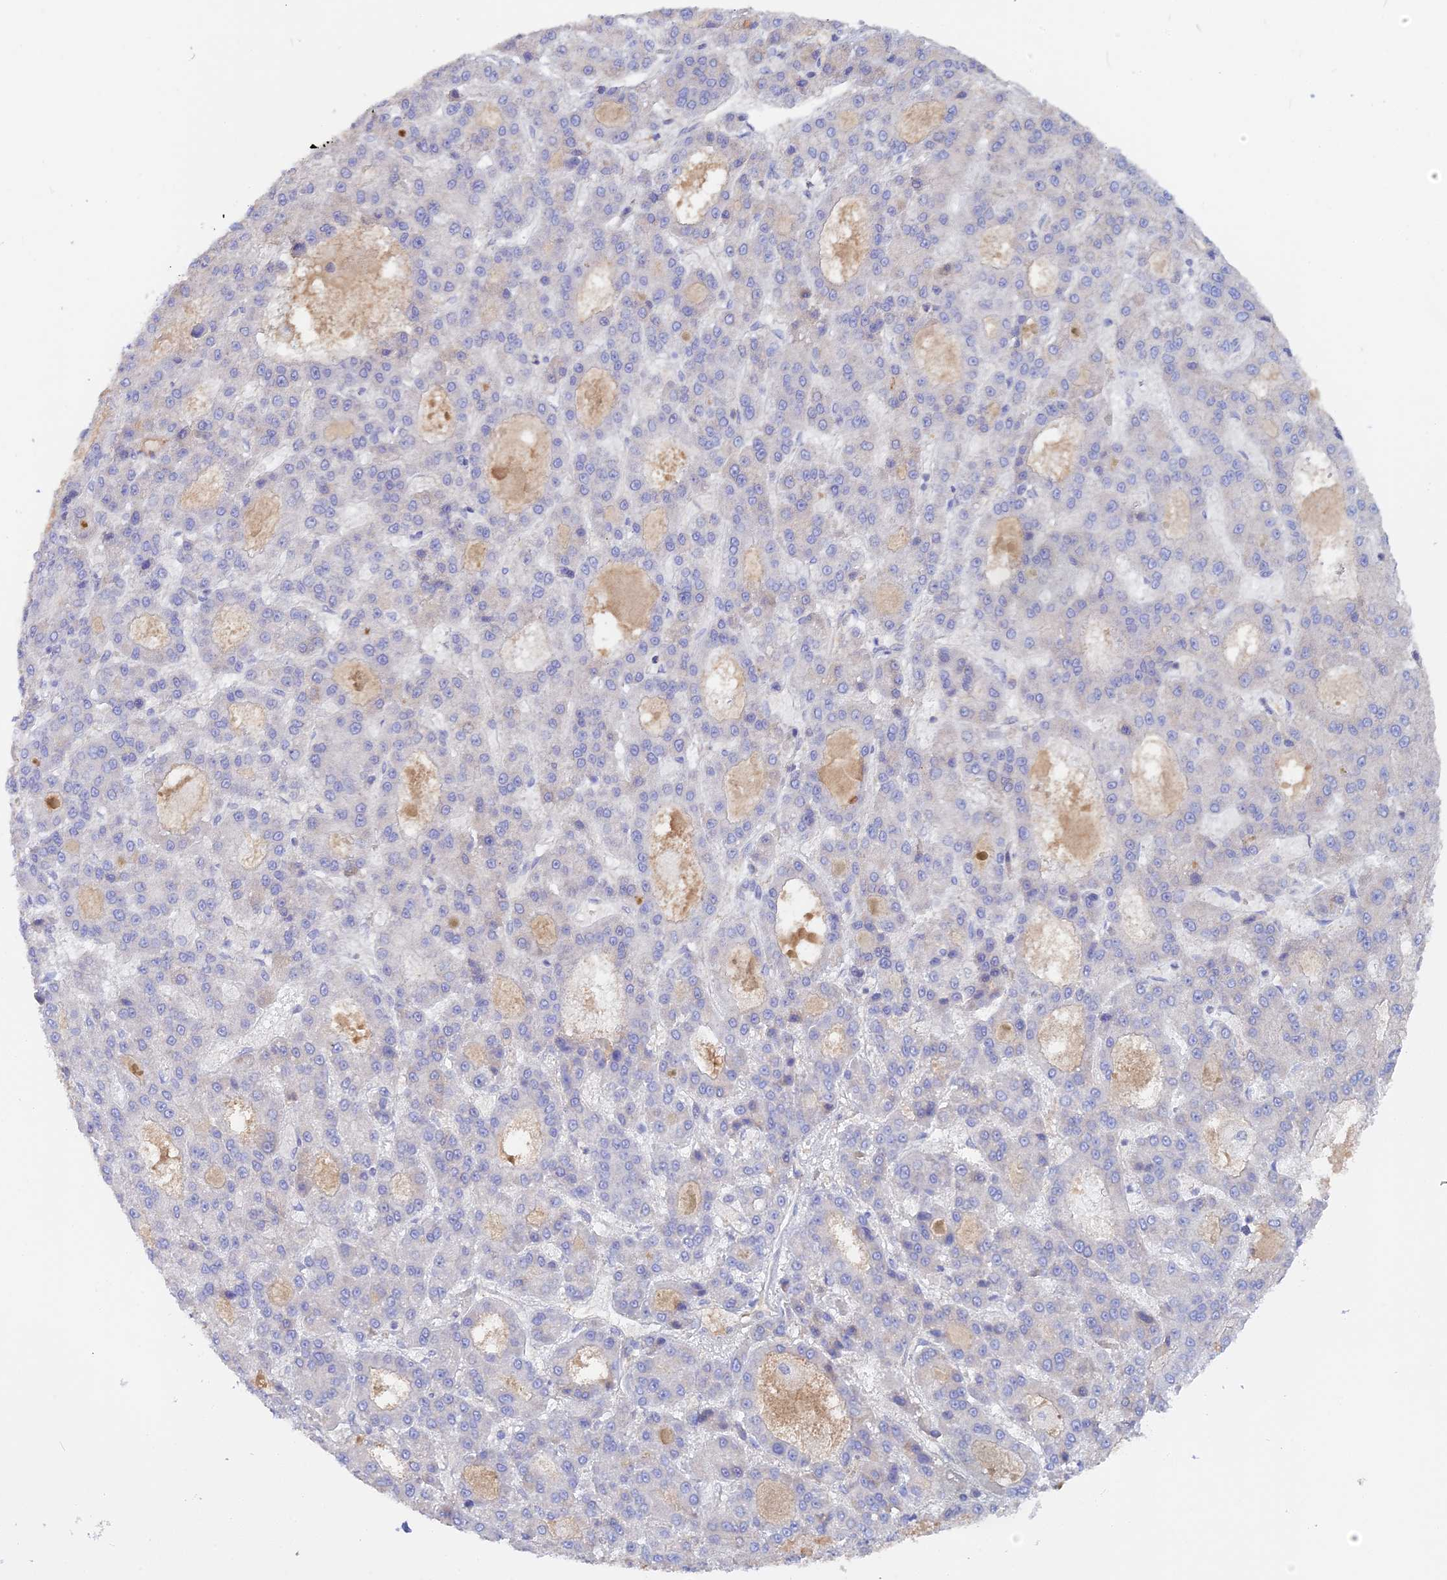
{"staining": {"intensity": "negative", "quantity": "none", "location": "none"}, "tissue": "liver cancer", "cell_type": "Tumor cells", "image_type": "cancer", "snomed": [{"axis": "morphology", "description": "Carcinoma, Hepatocellular, NOS"}, {"axis": "topography", "description": "Liver"}], "caption": "DAB immunohistochemical staining of hepatocellular carcinoma (liver) demonstrates no significant staining in tumor cells.", "gene": "ADGRA1", "patient": {"sex": "male", "age": 70}}